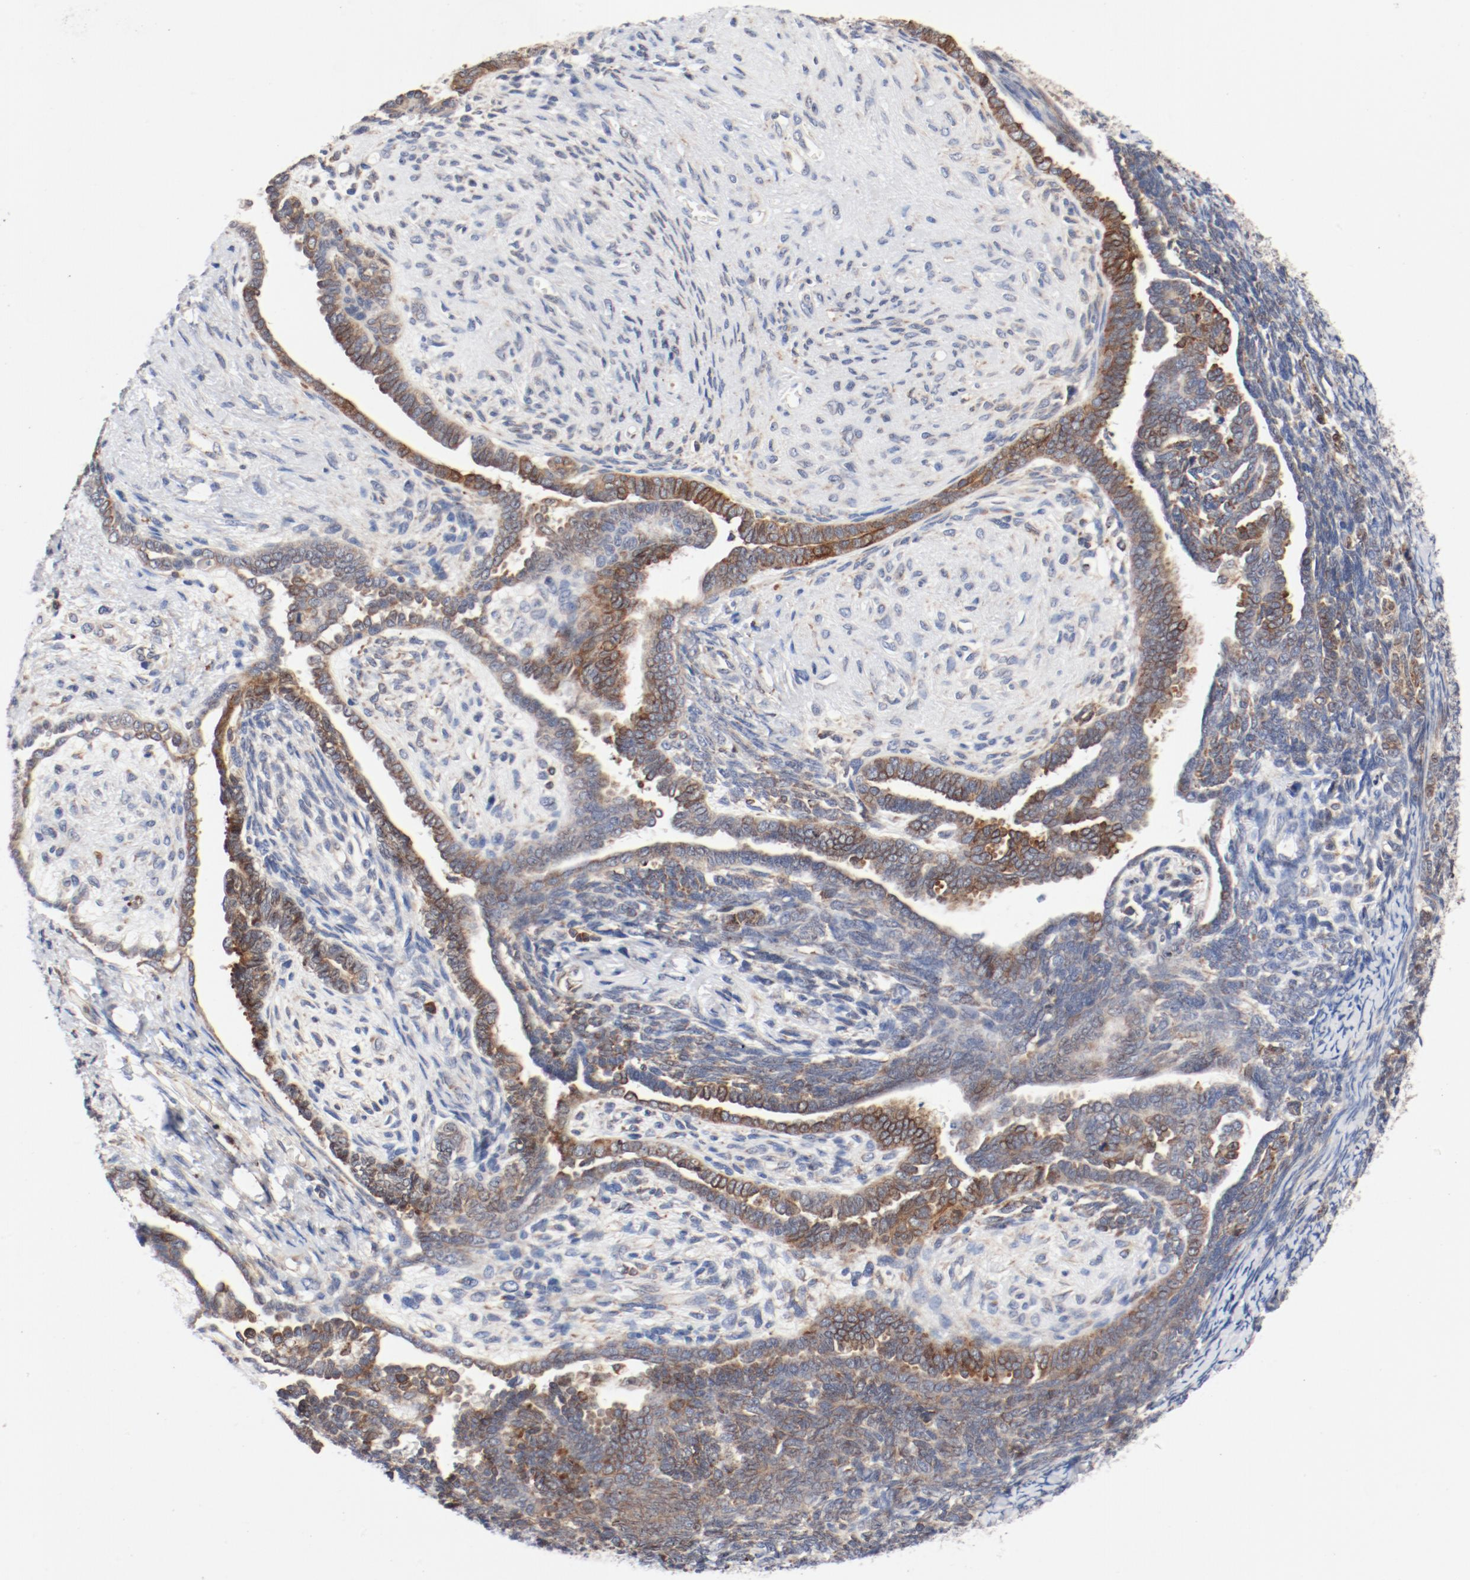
{"staining": {"intensity": "moderate", "quantity": "25%-75%", "location": "cytoplasmic/membranous"}, "tissue": "endometrial cancer", "cell_type": "Tumor cells", "image_type": "cancer", "snomed": [{"axis": "morphology", "description": "Neoplasm, malignant, NOS"}, {"axis": "topography", "description": "Endometrium"}], "caption": "The micrograph shows a brown stain indicating the presence of a protein in the cytoplasmic/membranous of tumor cells in endometrial cancer (neoplasm (malignant)). (IHC, brightfield microscopy, high magnification).", "gene": "PDPK1", "patient": {"sex": "female", "age": 74}}